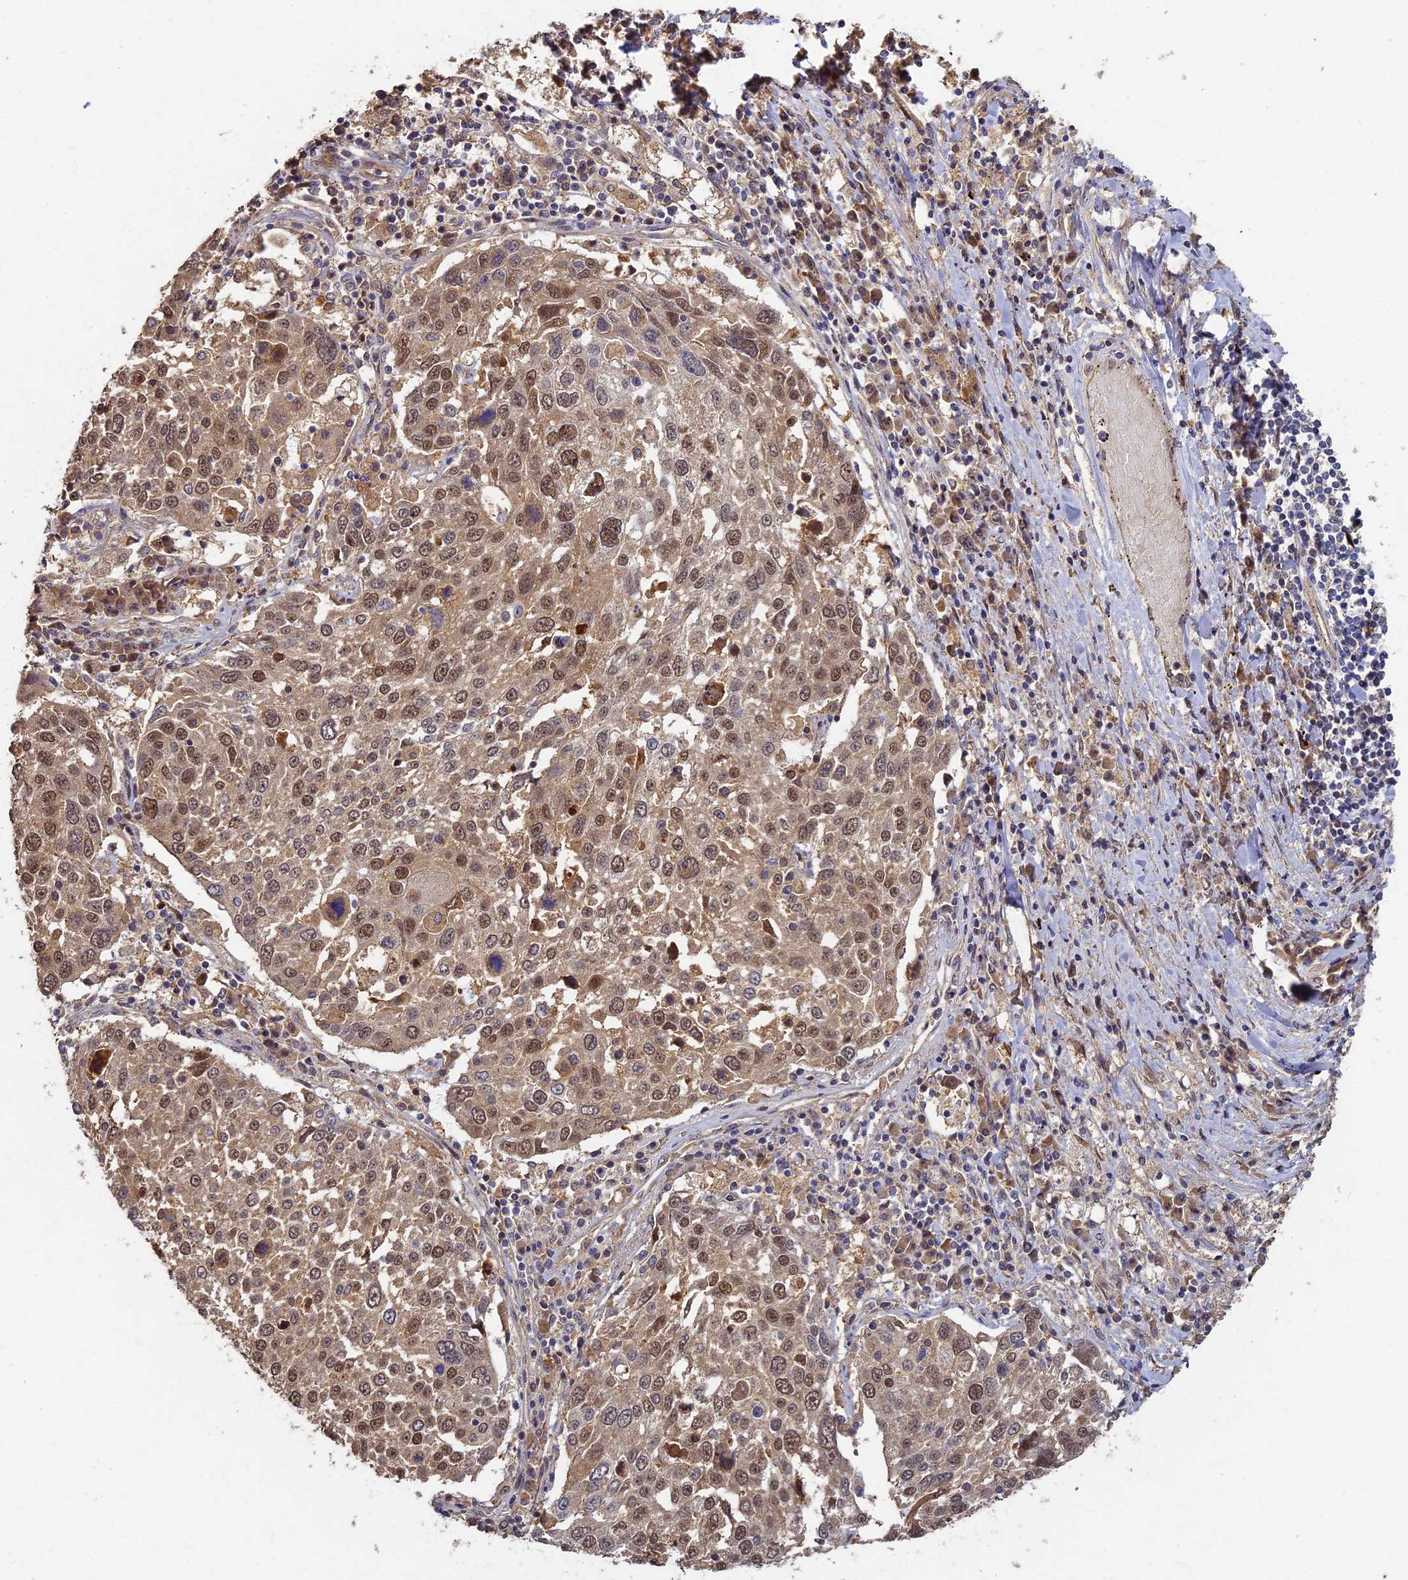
{"staining": {"intensity": "moderate", "quantity": ">75%", "location": "nuclear"}, "tissue": "lung cancer", "cell_type": "Tumor cells", "image_type": "cancer", "snomed": [{"axis": "morphology", "description": "Squamous cell carcinoma, NOS"}, {"axis": "topography", "description": "Lung"}], "caption": "High-magnification brightfield microscopy of lung cancer stained with DAB (brown) and counterstained with hematoxylin (blue). tumor cells exhibit moderate nuclear expression is seen in approximately>75% of cells.", "gene": "RSPH3", "patient": {"sex": "male", "age": 65}}